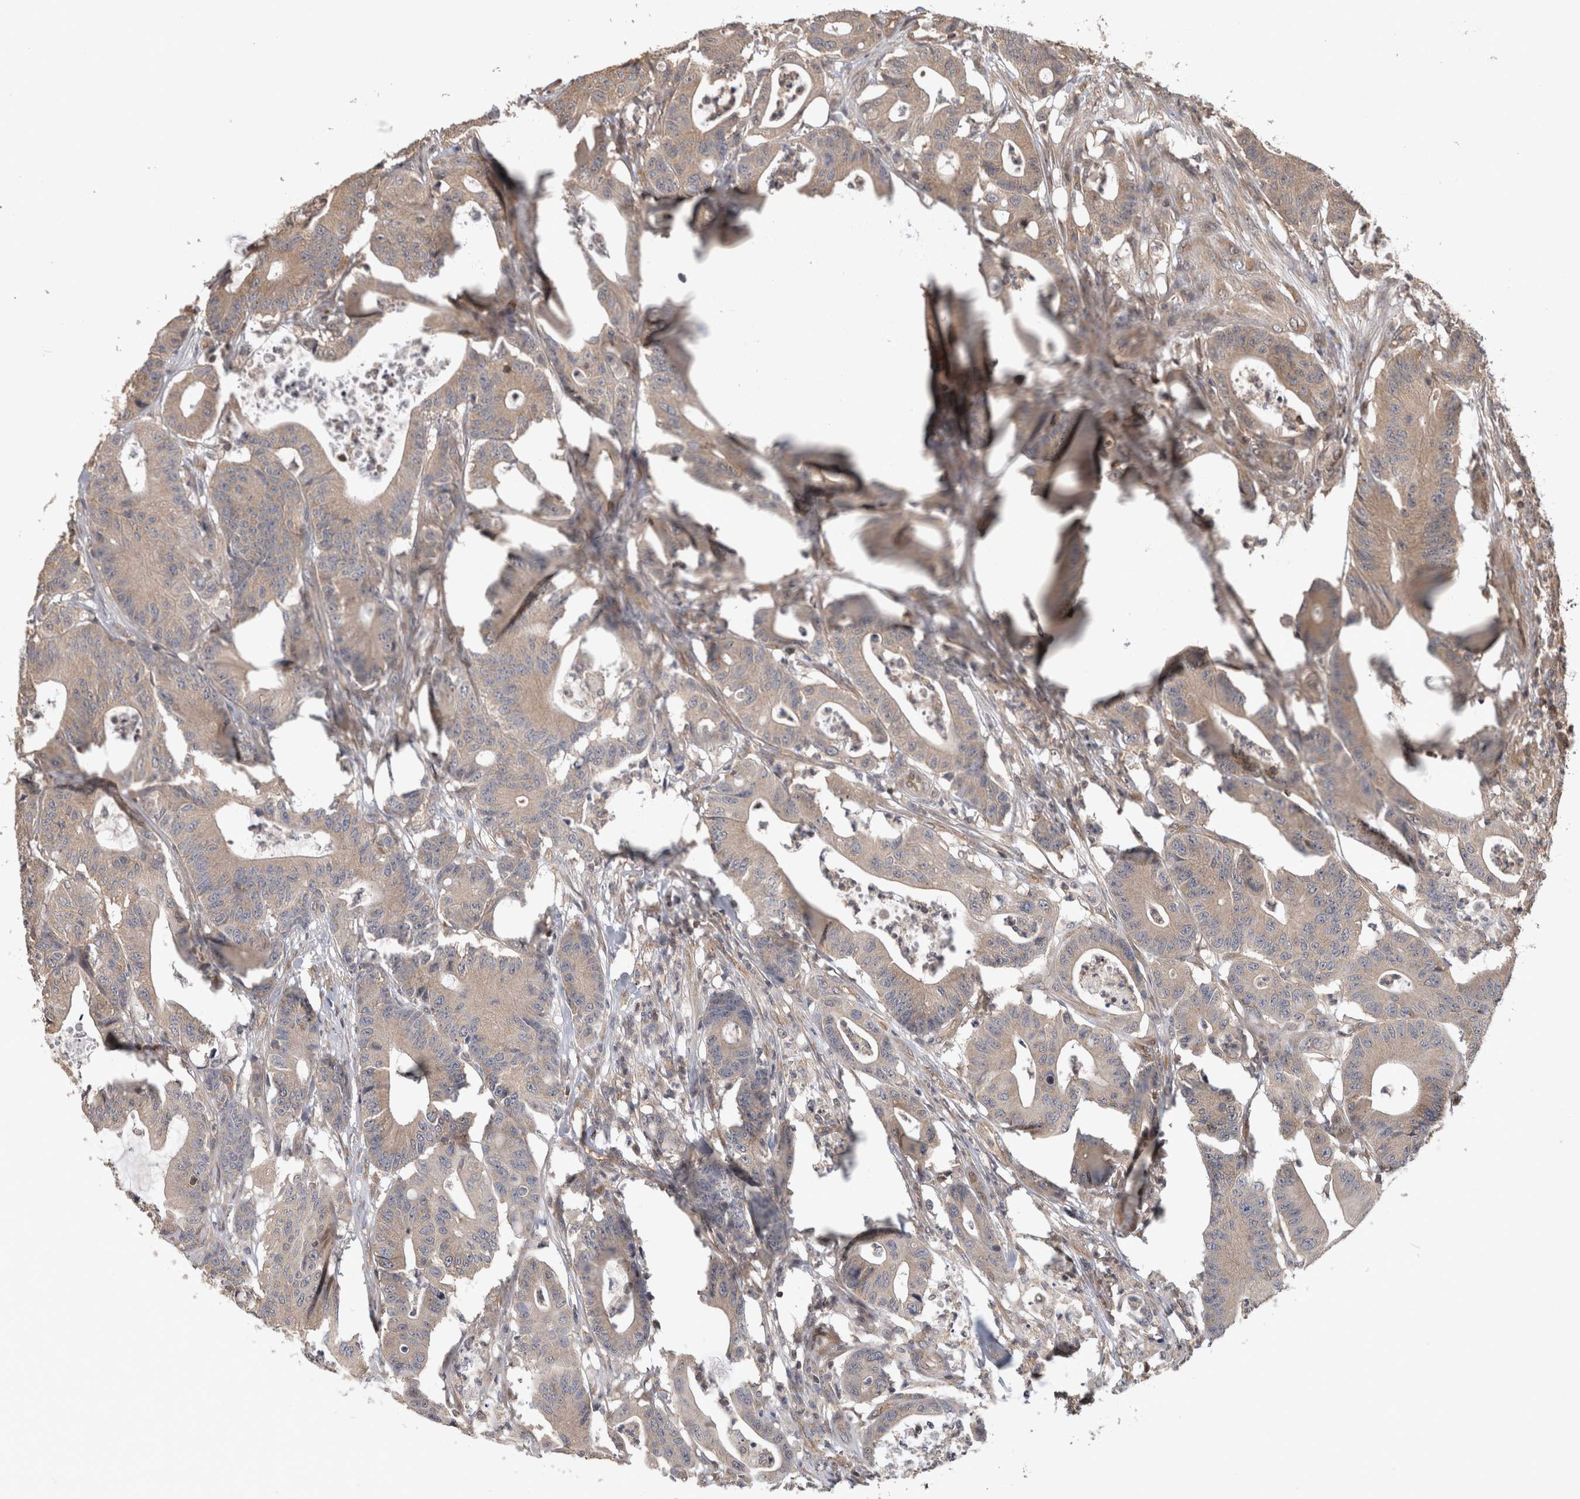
{"staining": {"intensity": "weak", "quantity": ">75%", "location": "cytoplasmic/membranous"}, "tissue": "colorectal cancer", "cell_type": "Tumor cells", "image_type": "cancer", "snomed": [{"axis": "morphology", "description": "Adenocarcinoma, NOS"}, {"axis": "topography", "description": "Colon"}], "caption": "Immunohistochemical staining of colorectal cancer (adenocarcinoma) shows weak cytoplasmic/membranous protein positivity in approximately >75% of tumor cells.", "gene": "ATXN2", "patient": {"sex": "female", "age": 84}}